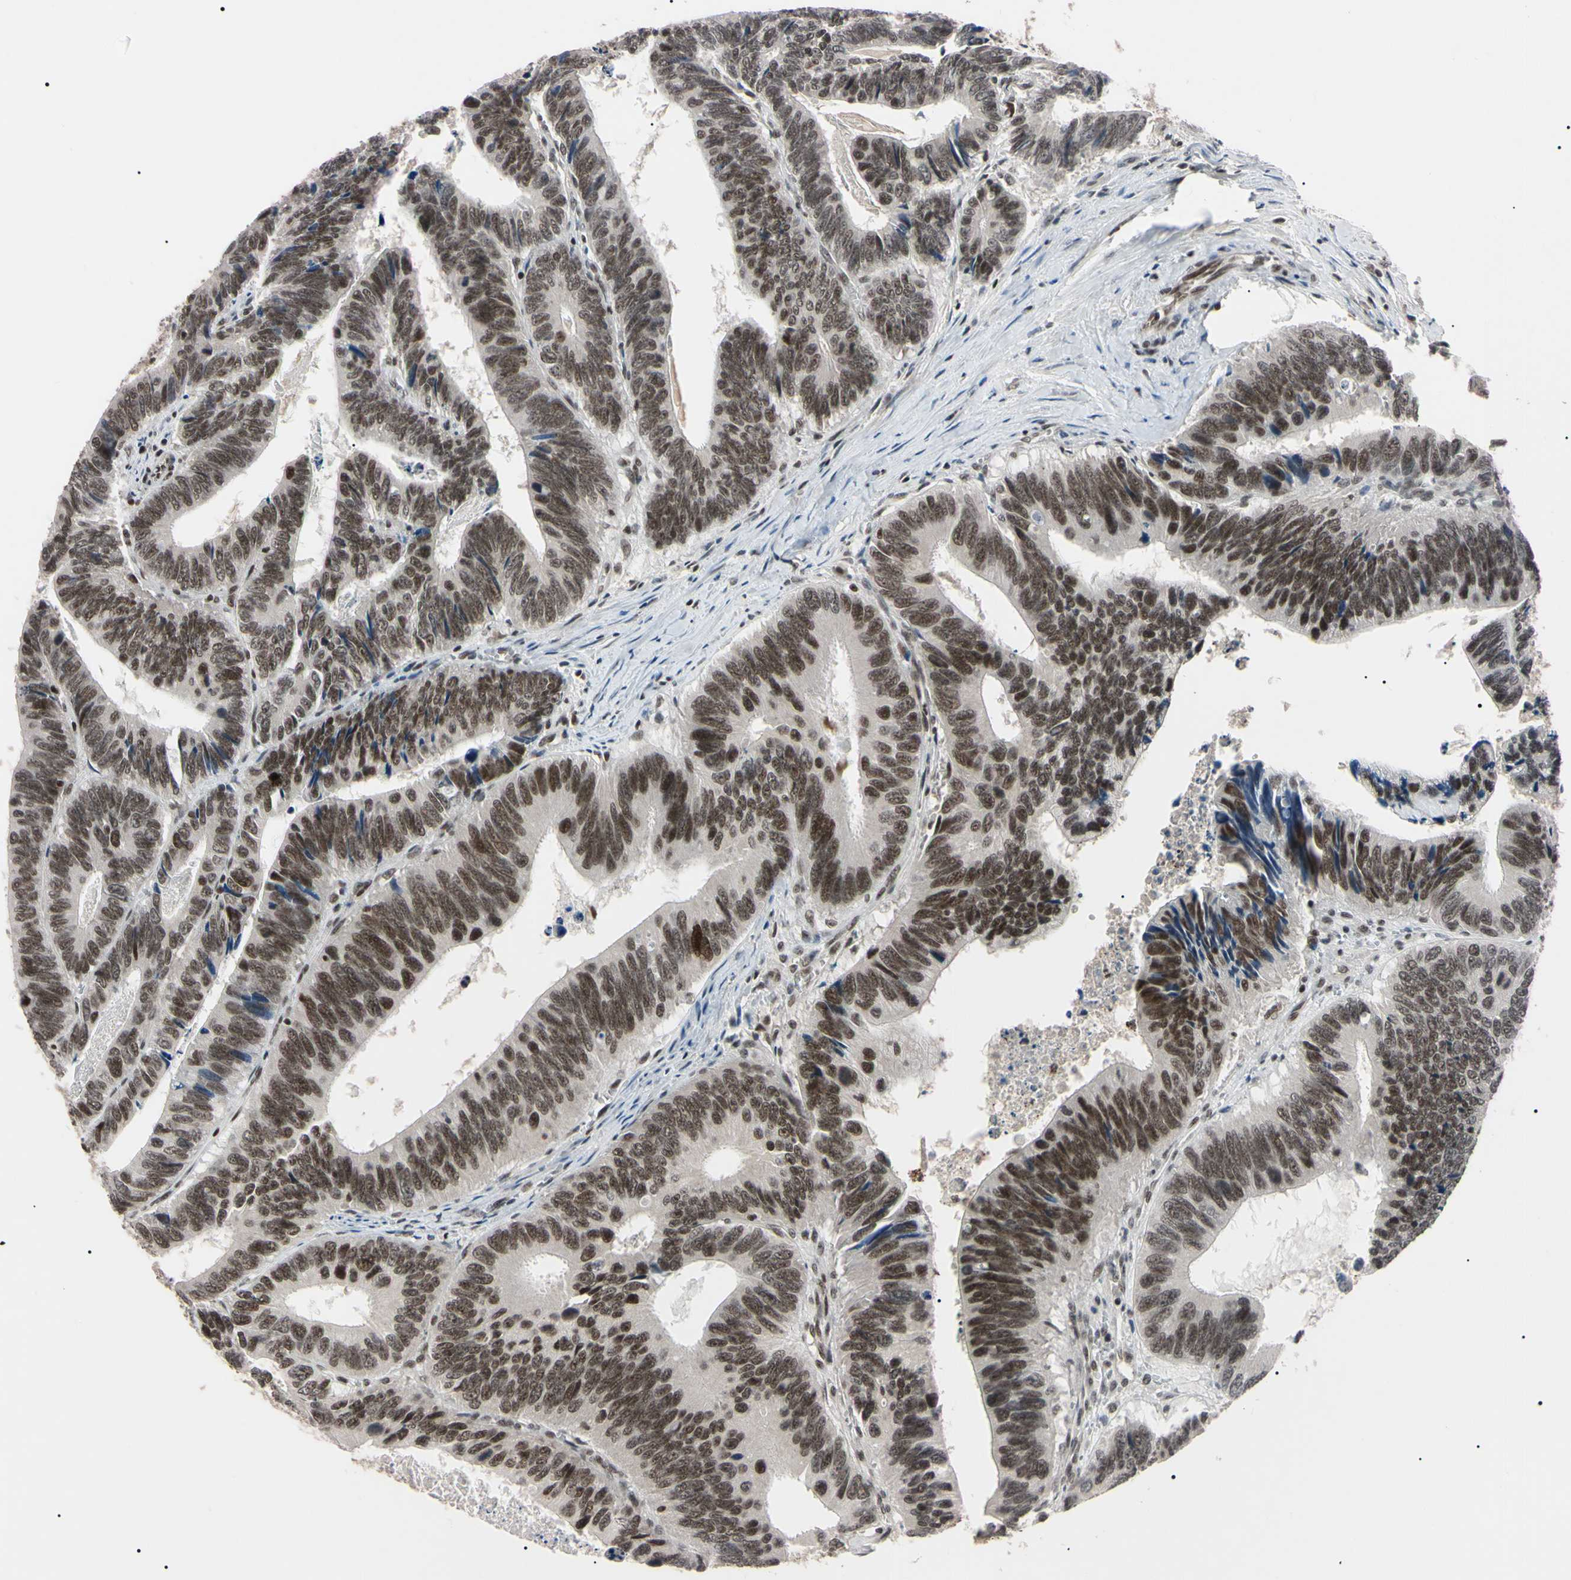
{"staining": {"intensity": "moderate", "quantity": ">75%", "location": "nuclear"}, "tissue": "colorectal cancer", "cell_type": "Tumor cells", "image_type": "cancer", "snomed": [{"axis": "morphology", "description": "Adenocarcinoma, NOS"}, {"axis": "topography", "description": "Colon"}], "caption": "Moderate nuclear protein positivity is appreciated in about >75% of tumor cells in colorectal adenocarcinoma.", "gene": "YY1", "patient": {"sex": "male", "age": 72}}